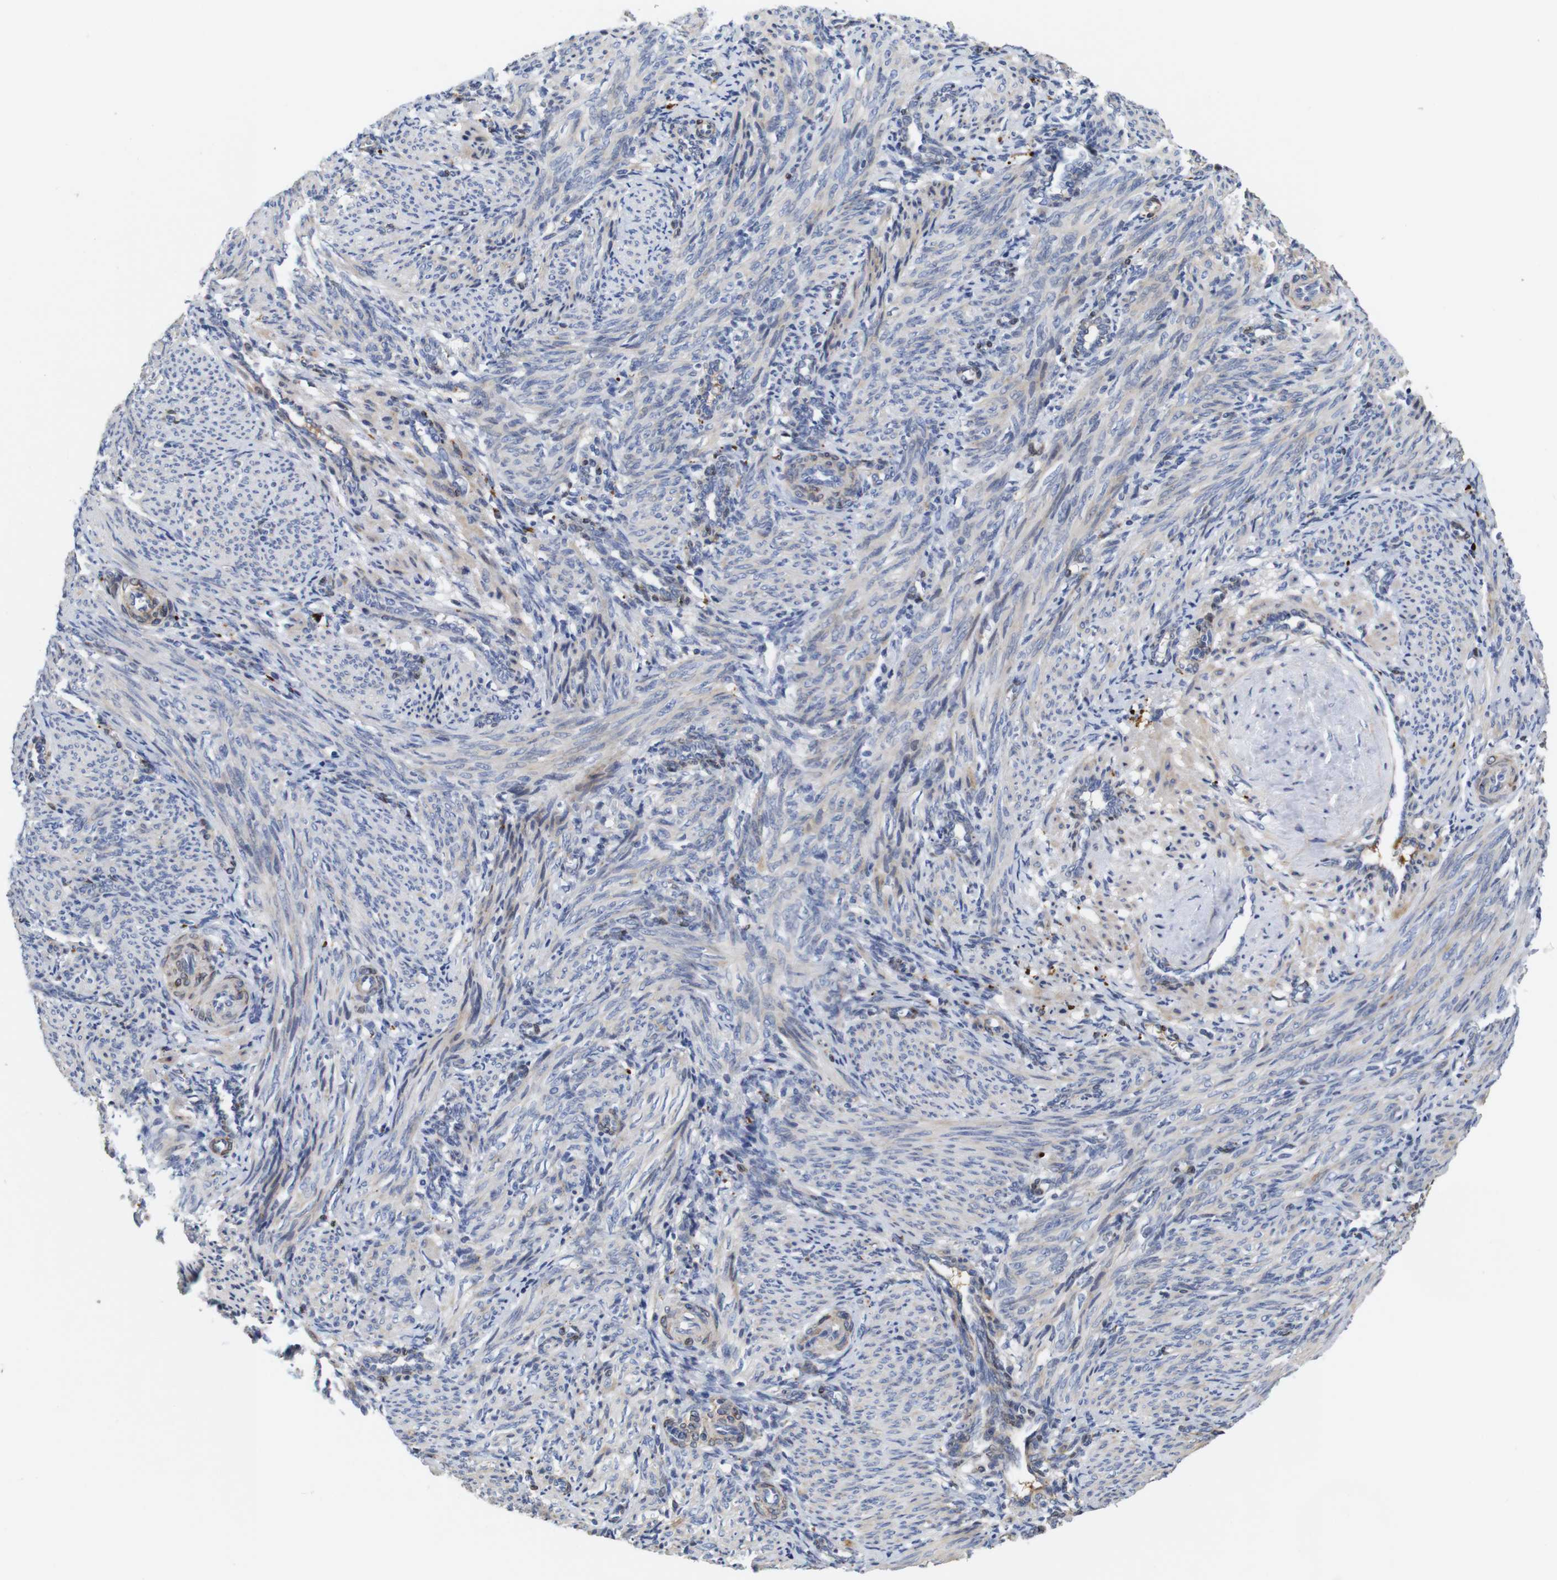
{"staining": {"intensity": "weak", "quantity": "<25%", "location": "cytoplasmic/membranous"}, "tissue": "smooth muscle", "cell_type": "Smooth muscle cells", "image_type": "normal", "snomed": [{"axis": "morphology", "description": "Normal tissue, NOS"}, {"axis": "topography", "description": "Endometrium"}], "caption": "Immunohistochemistry photomicrograph of unremarkable smooth muscle: smooth muscle stained with DAB (3,3'-diaminobenzidine) demonstrates no significant protein expression in smooth muscle cells.", "gene": "SPRY3", "patient": {"sex": "female", "age": 33}}